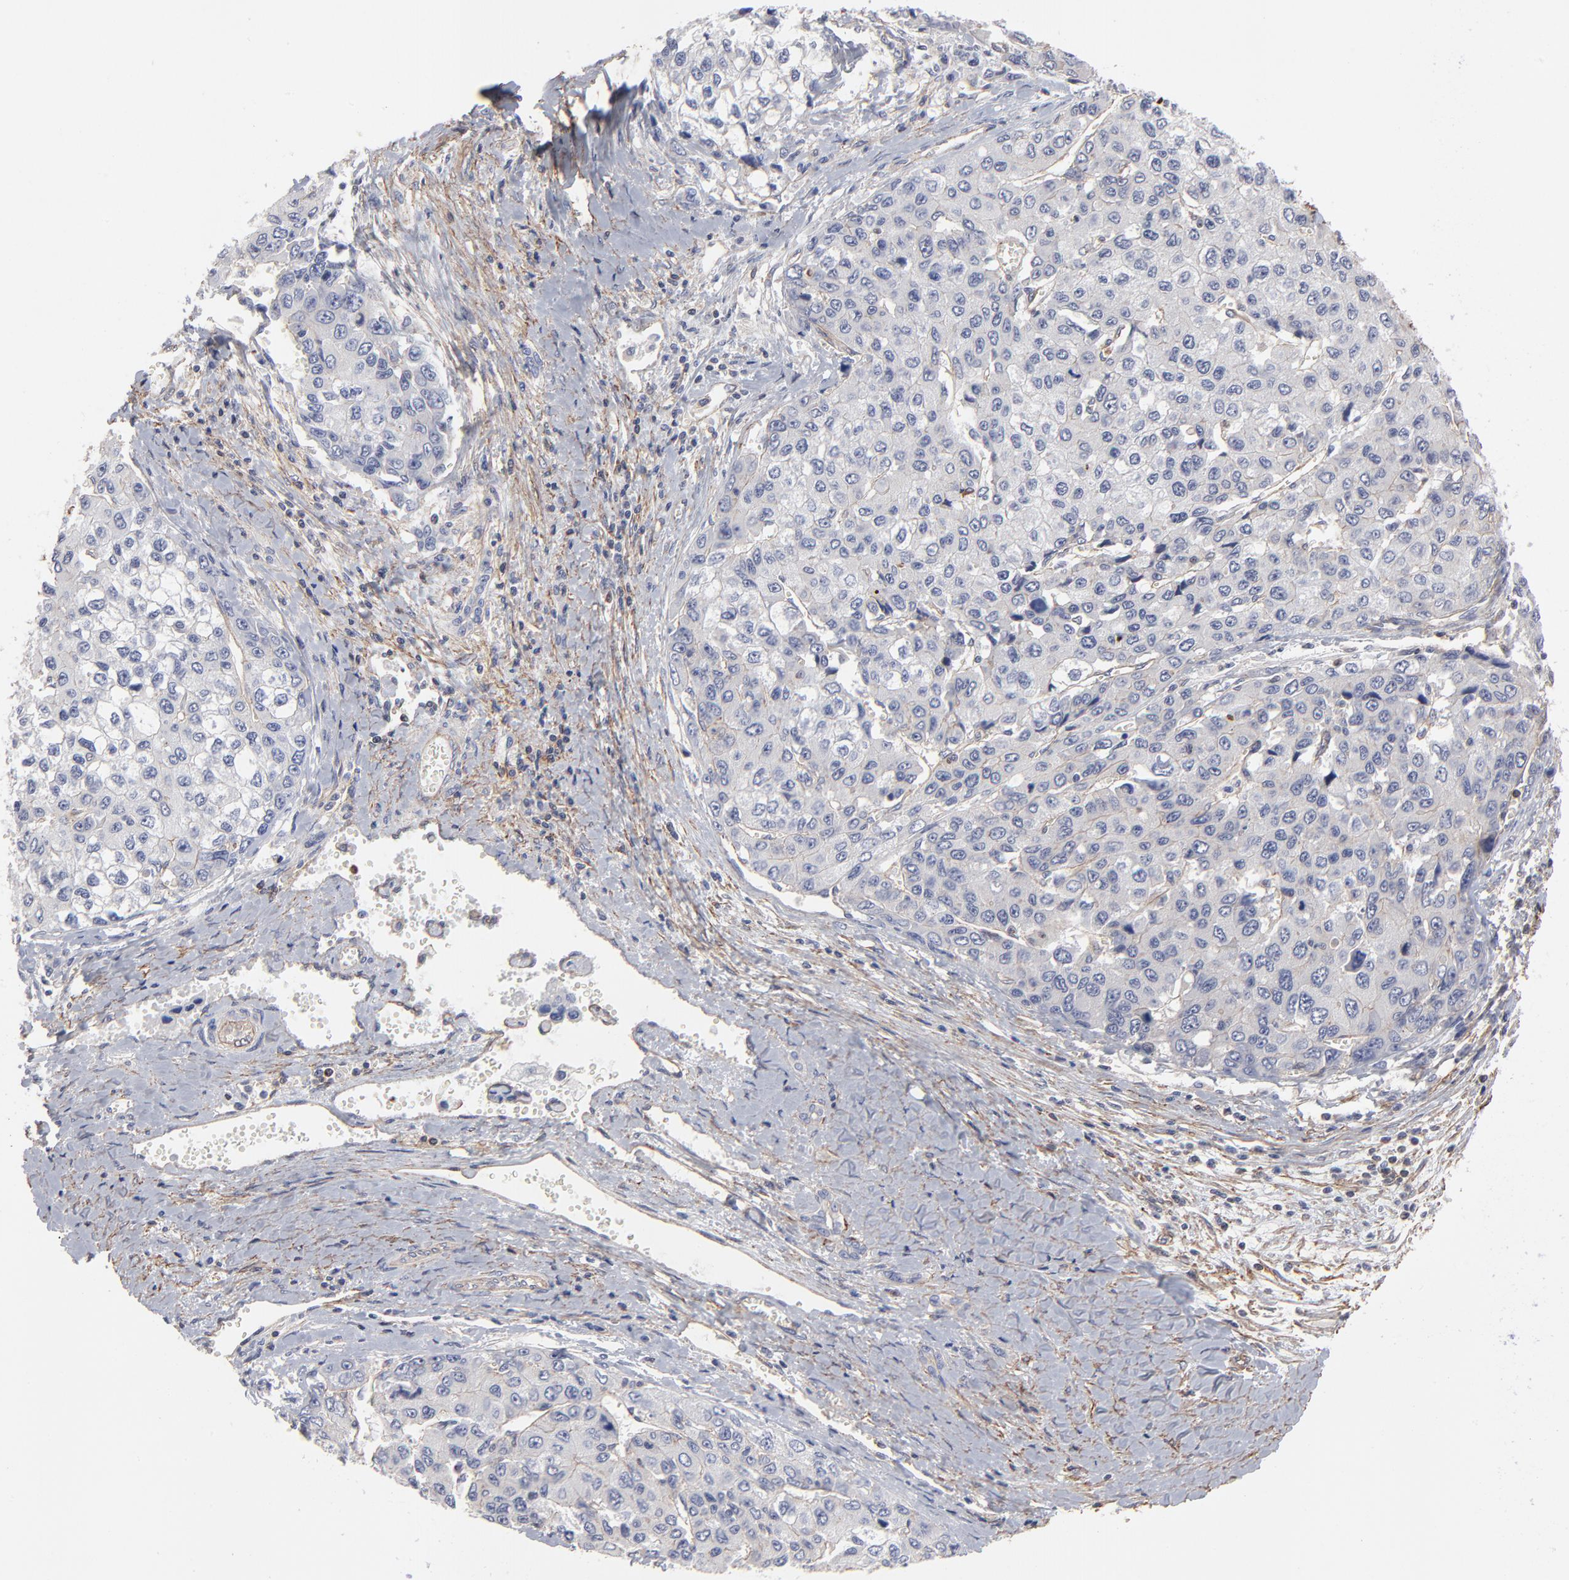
{"staining": {"intensity": "negative", "quantity": "none", "location": "none"}, "tissue": "liver cancer", "cell_type": "Tumor cells", "image_type": "cancer", "snomed": [{"axis": "morphology", "description": "Carcinoma, Hepatocellular, NOS"}, {"axis": "topography", "description": "Liver"}], "caption": "This is an immunohistochemistry (IHC) photomicrograph of liver hepatocellular carcinoma. There is no expression in tumor cells.", "gene": "PXN", "patient": {"sex": "female", "age": 66}}